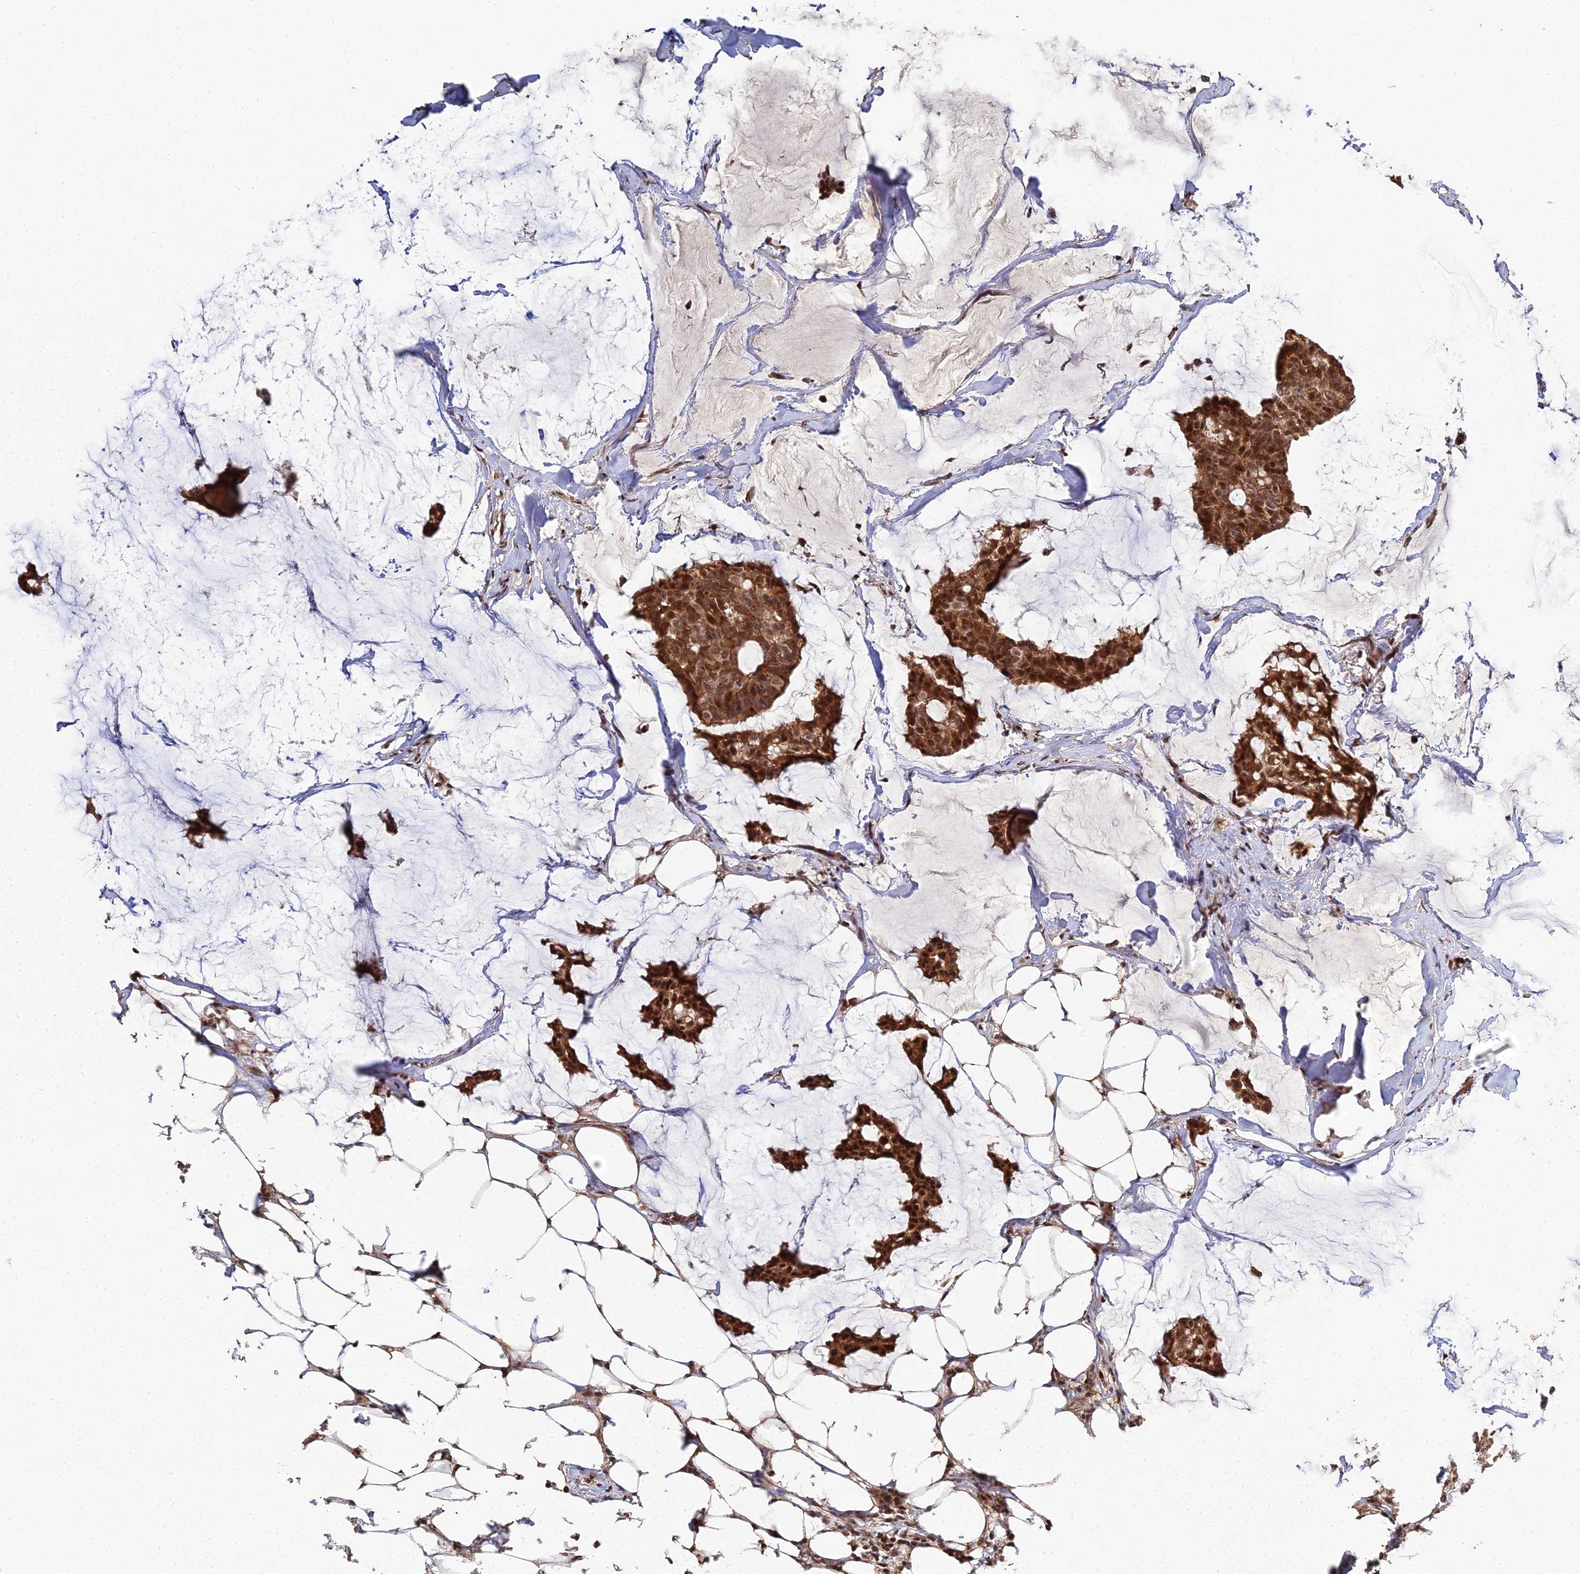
{"staining": {"intensity": "strong", "quantity": ">75%", "location": "cytoplasmic/membranous,nuclear"}, "tissue": "breast cancer", "cell_type": "Tumor cells", "image_type": "cancer", "snomed": [{"axis": "morphology", "description": "Duct carcinoma"}, {"axis": "topography", "description": "Breast"}], "caption": "High-magnification brightfield microscopy of intraductal carcinoma (breast) stained with DAB (3,3'-diaminobenzidine) (brown) and counterstained with hematoxylin (blue). tumor cells exhibit strong cytoplasmic/membranous and nuclear positivity is seen in about>75% of cells.", "gene": "ERCC5", "patient": {"sex": "female", "age": 93}}